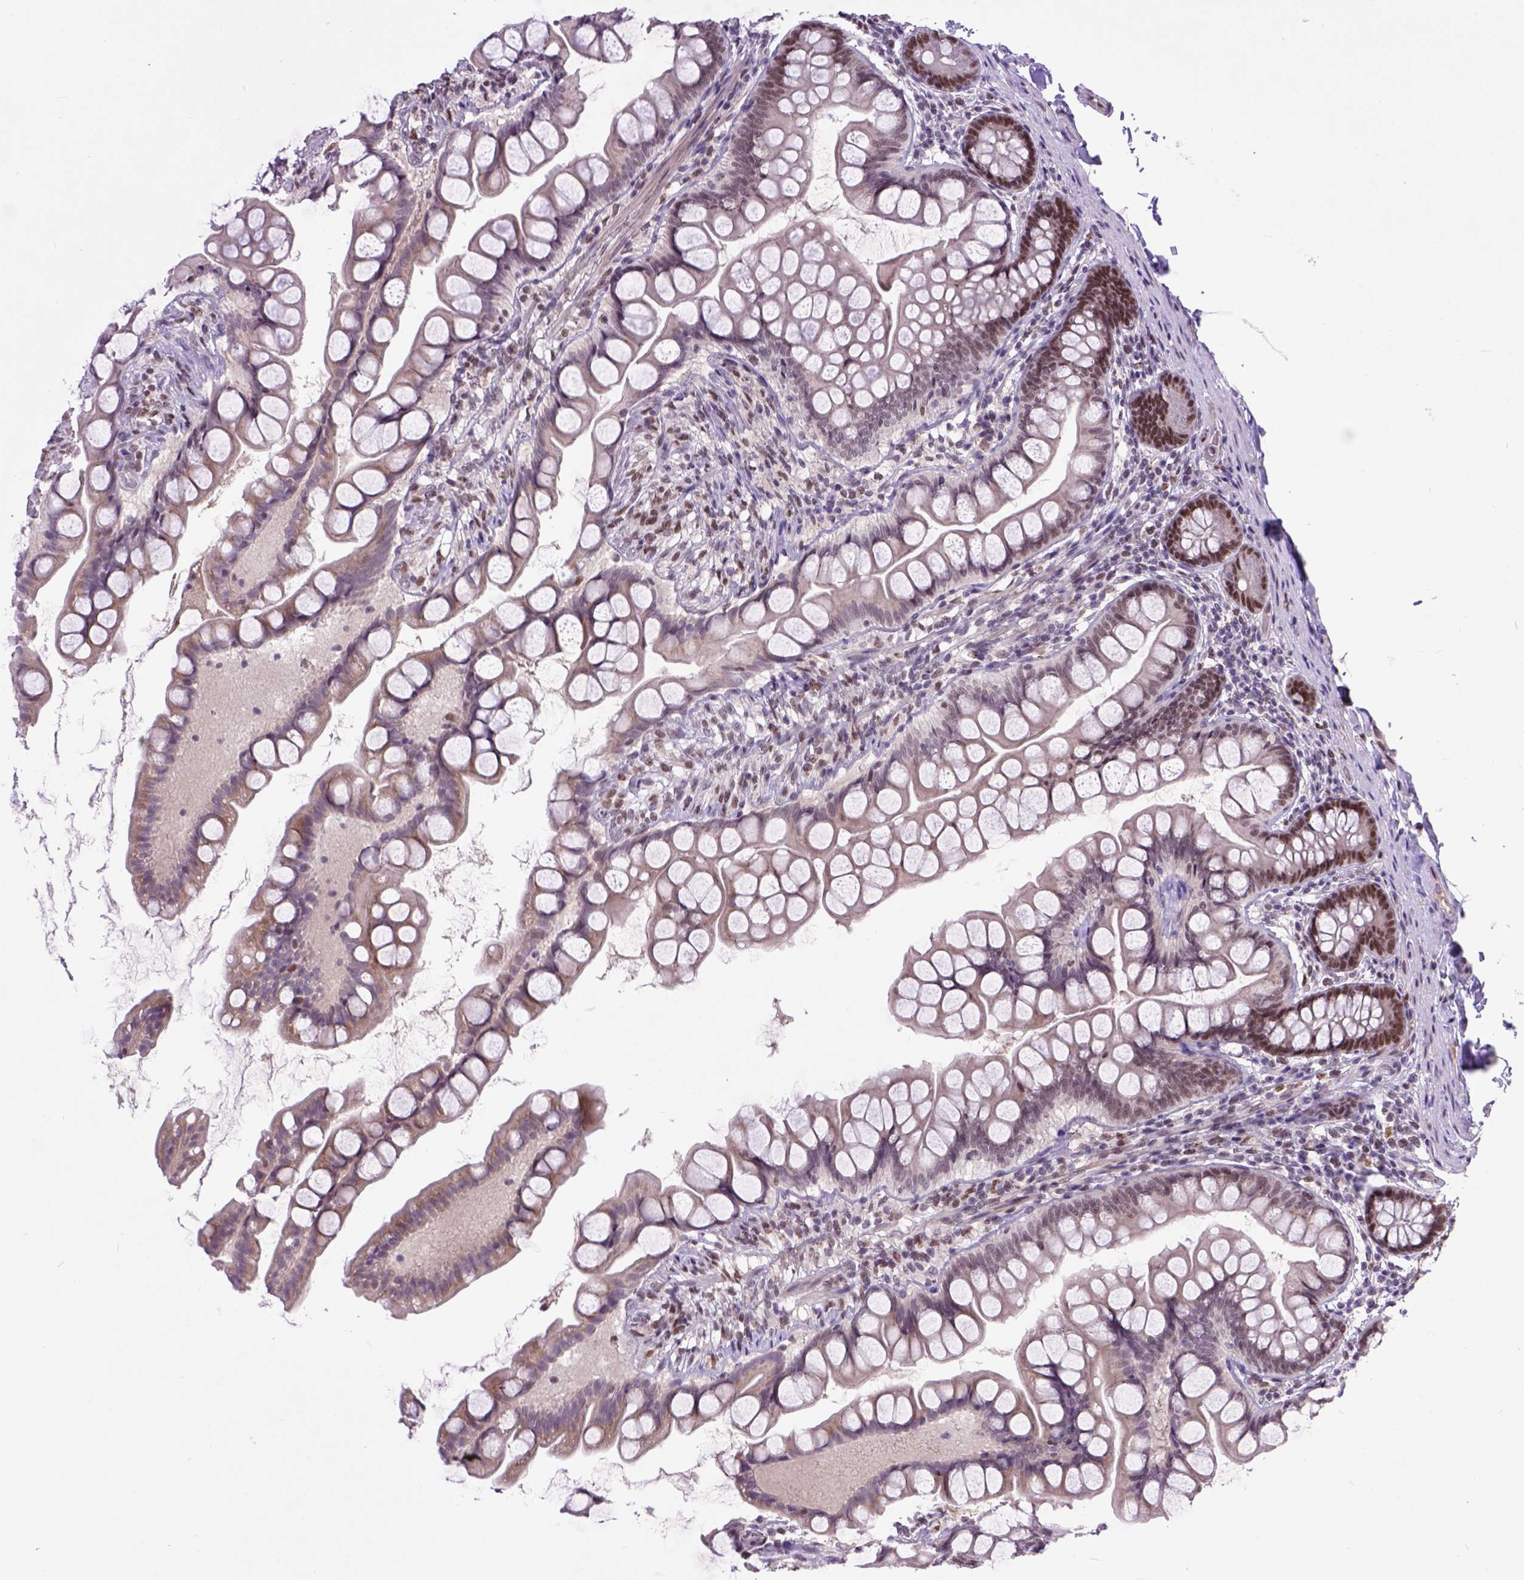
{"staining": {"intensity": "moderate", "quantity": "25%-75%", "location": "nuclear"}, "tissue": "small intestine", "cell_type": "Glandular cells", "image_type": "normal", "snomed": [{"axis": "morphology", "description": "Normal tissue, NOS"}, {"axis": "topography", "description": "Small intestine"}], "caption": "Moderate nuclear expression is present in about 25%-75% of glandular cells in benign small intestine.", "gene": "RCC2", "patient": {"sex": "male", "age": 70}}